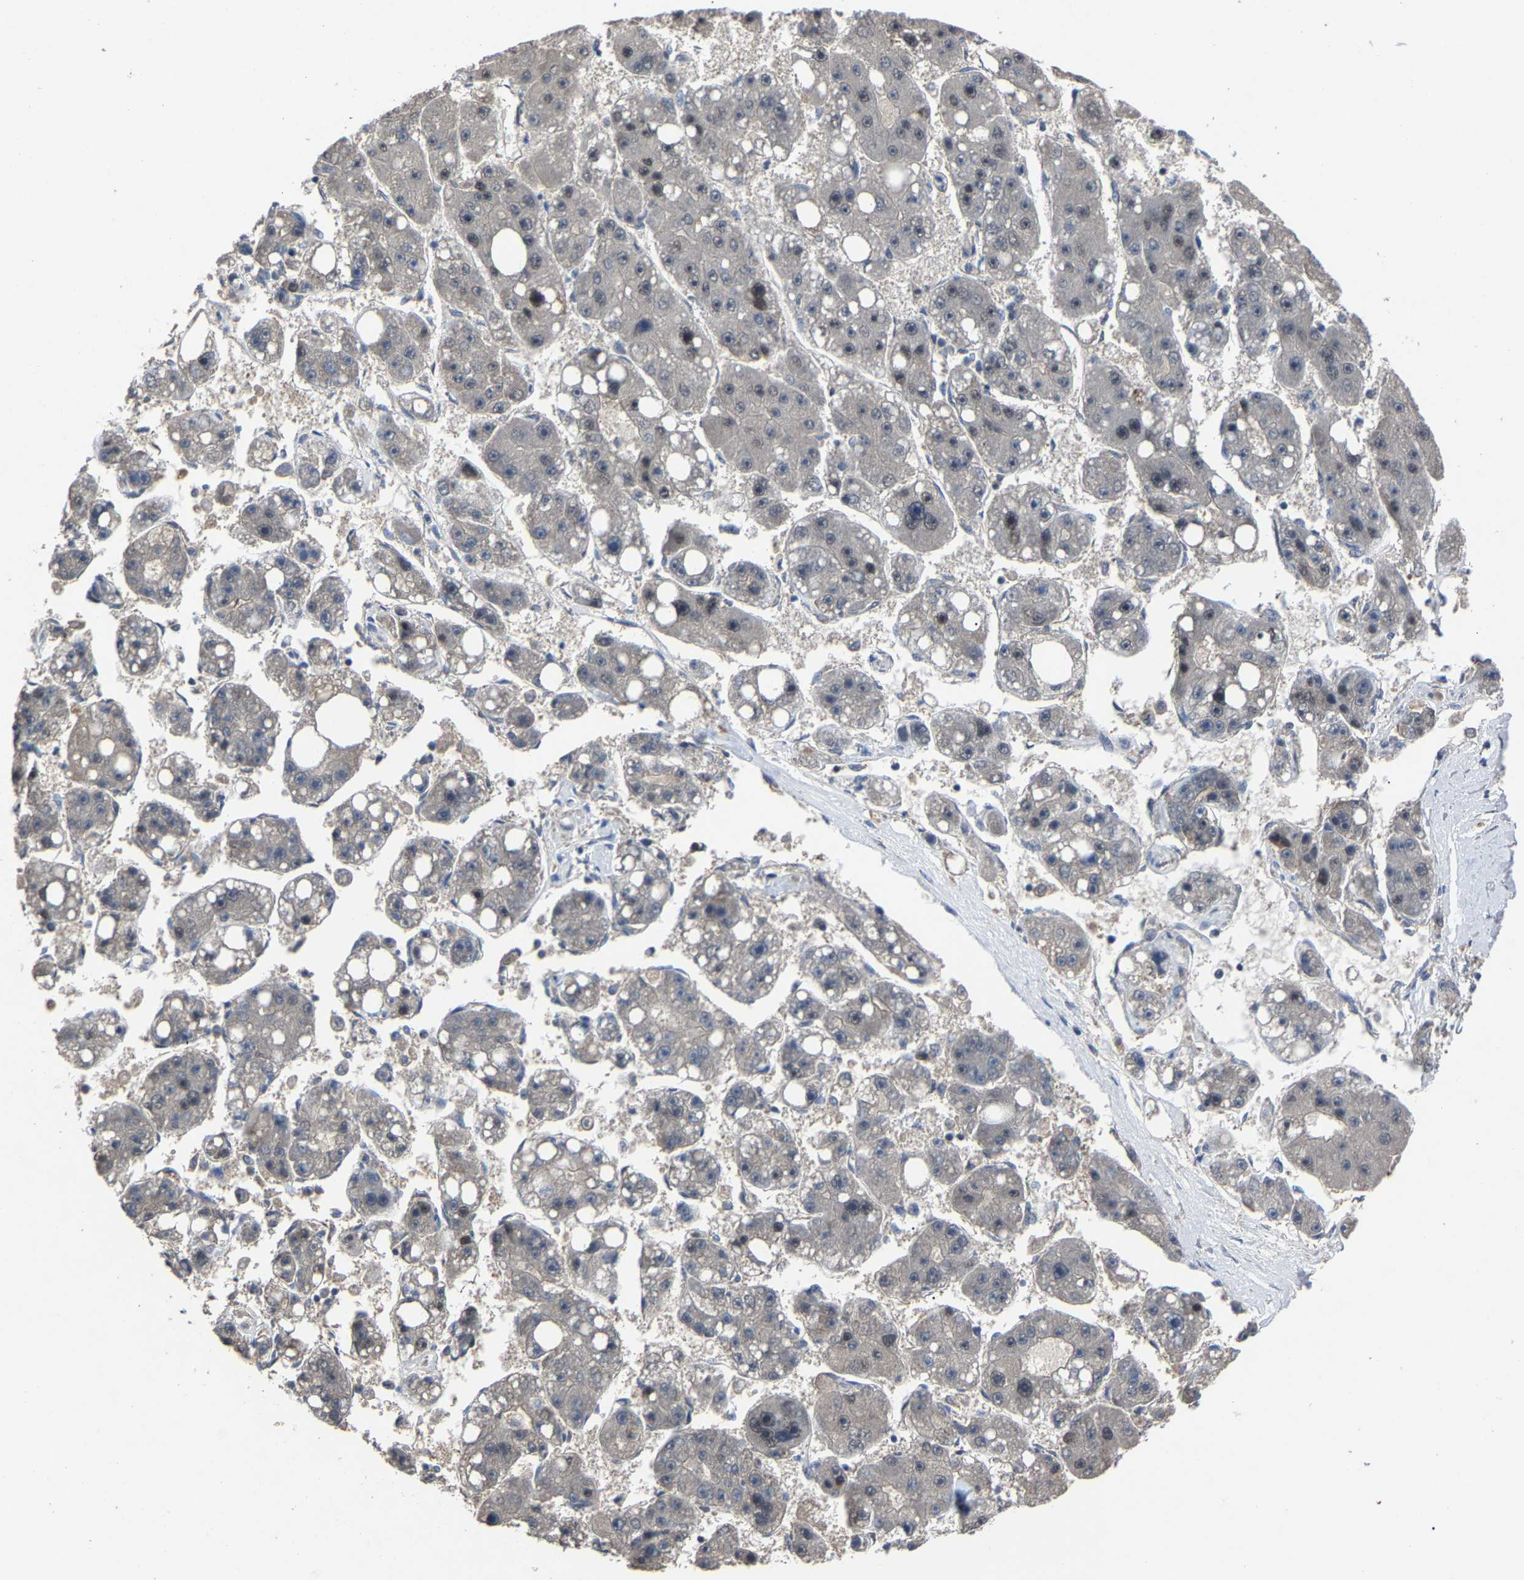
{"staining": {"intensity": "weak", "quantity": "<25%", "location": "nuclear"}, "tissue": "liver cancer", "cell_type": "Tumor cells", "image_type": "cancer", "snomed": [{"axis": "morphology", "description": "Carcinoma, Hepatocellular, NOS"}, {"axis": "topography", "description": "Liver"}], "caption": "Immunohistochemistry histopathology image of neoplastic tissue: human liver hepatocellular carcinoma stained with DAB (3,3'-diaminobenzidine) shows no significant protein expression in tumor cells.", "gene": "LSM8", "patient": {"sex": "female", "age": 61}}